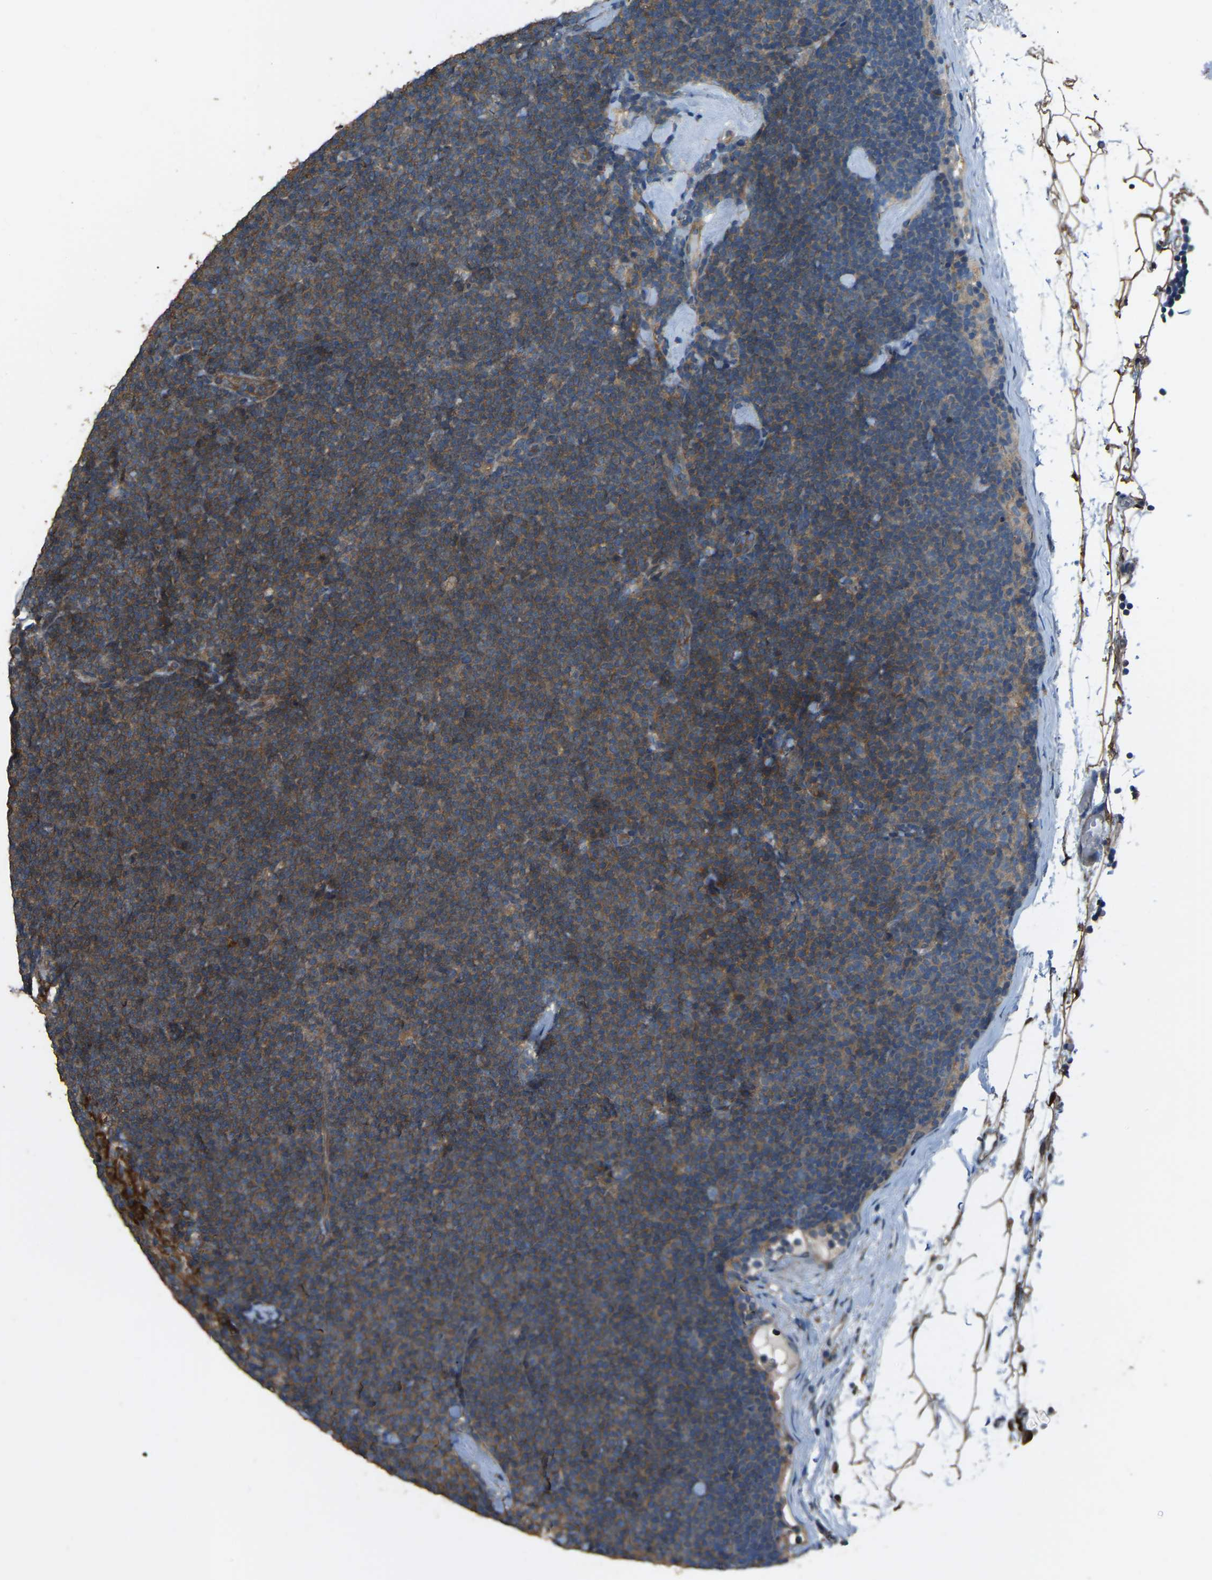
{"staining": {"intensity": "weak", "quantity": "25%-75%", "location": "cytoplasmic/membranous"}, "tissue": "lymphoma", "cell_type": "Tumor cells", "image_type": "cancer", "snomed": [{"axis": "morphology", "description": "Malignant lymphoma, non-Hodgkin's type, Low grade"}, {"axis": "topography", "description": "Lymph node"}], "caption": "This histopathology image reveals immunohistochemistry staining of lymphoma, with low weak cytoplasmic/membranous positivity in approximately 25%-75% of tumor cells.", "gene": "SLC4A2", "patient": {"sex": "female", "age": 53}}